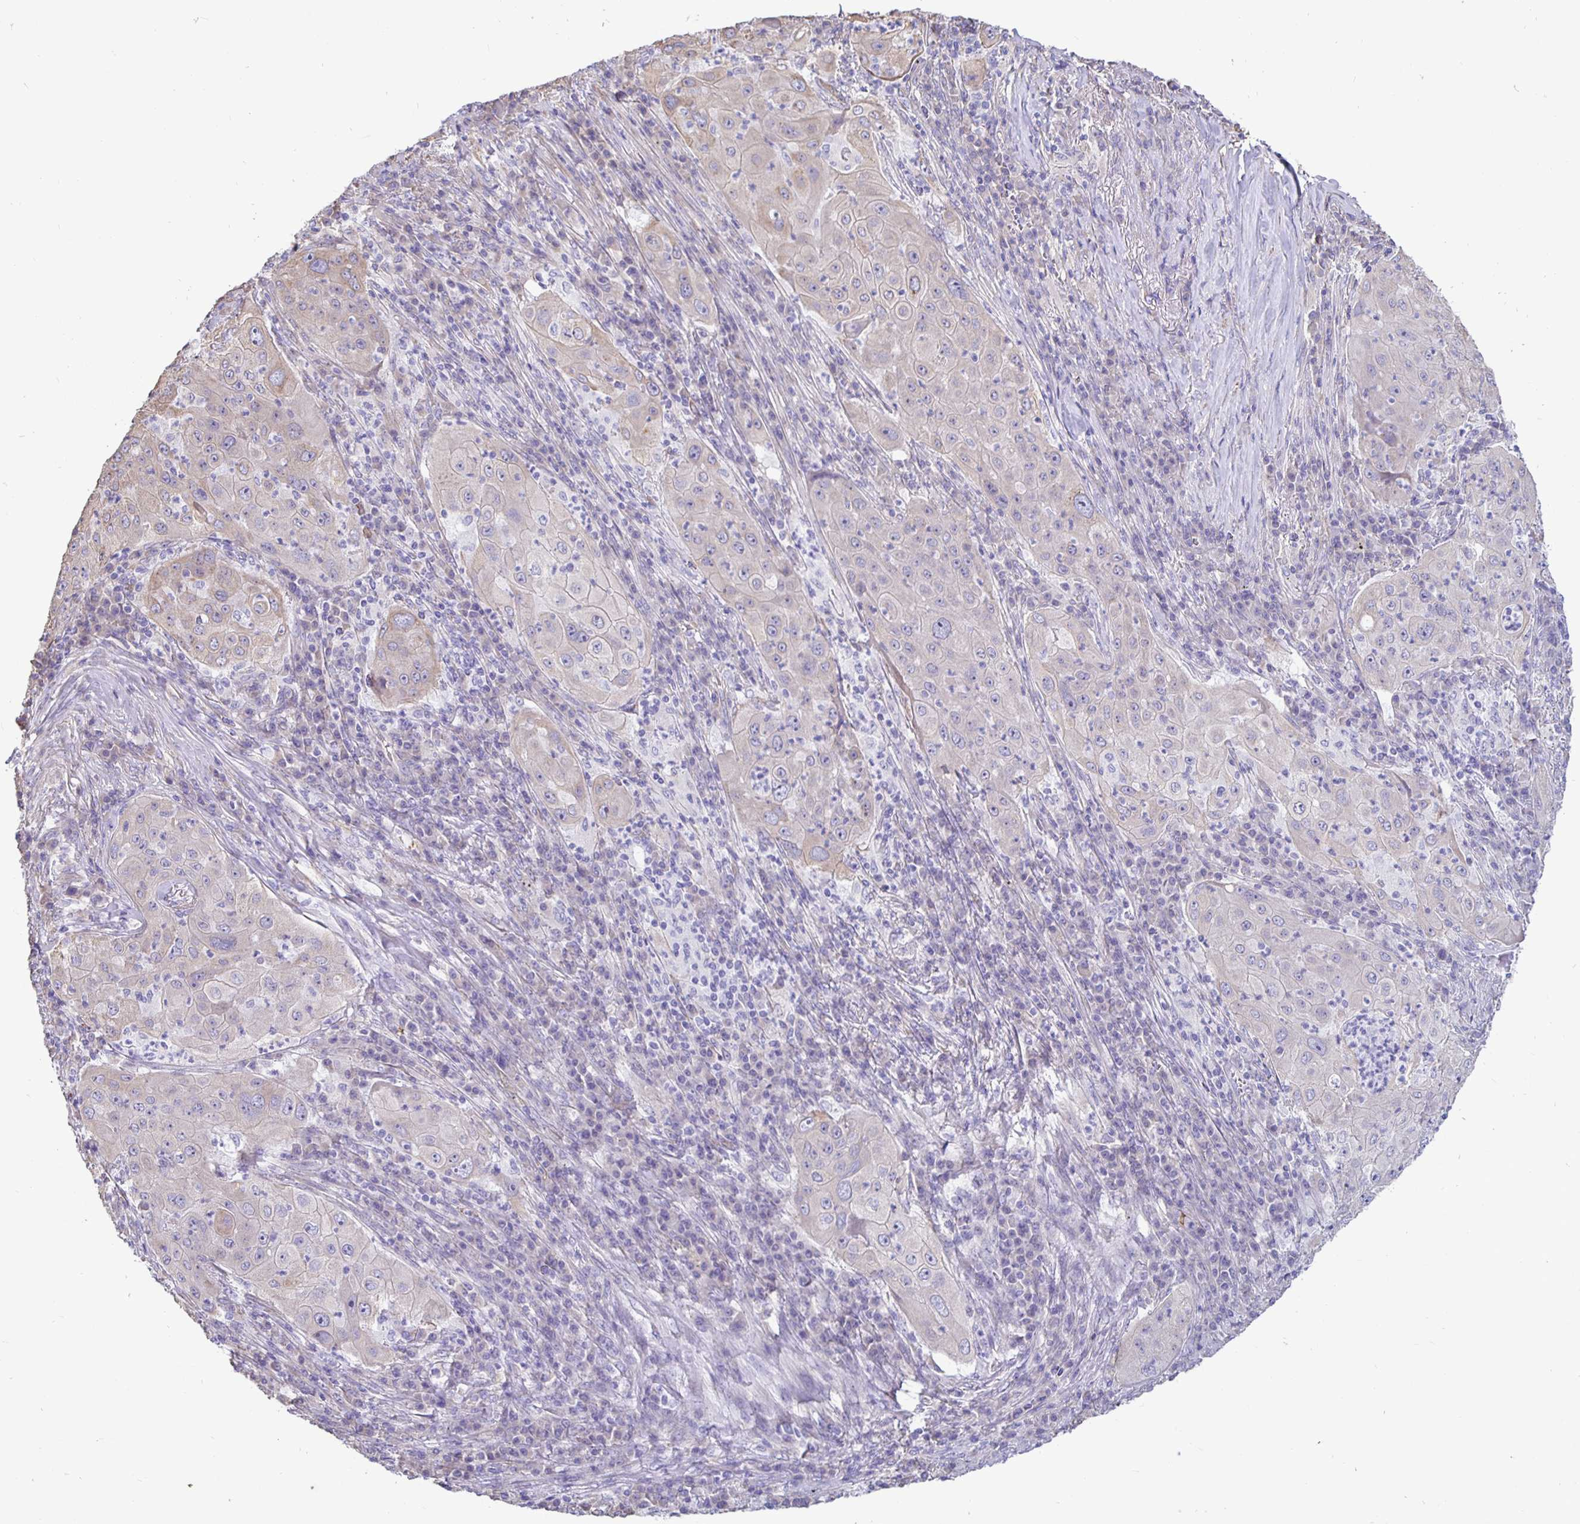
{"staining": {"intensity": "negative", "quantity": "none", "location": "none"}, "tissue": "lung cancer", "cell_type": "Tumor cells", "image_type": "cancer", "snomed": [{"axis": "morphology", "description": "Squamous cell carcinoma, NOS"}, {"axis": "topography", "description": "Lung"}], "caption": "Photomicrograph shows no significant protein positivity in tumor cells of lung squamous cell carcinoma. The staining was performed using DAB (3,3'-diaminobenzidine) to visualize the protein expression in brown, while the nuclei were stained in blue with hematoxylin (Magnification: 20x).", "gene": "DNAI2", "patient": {"sex": "female", "age": 59}}